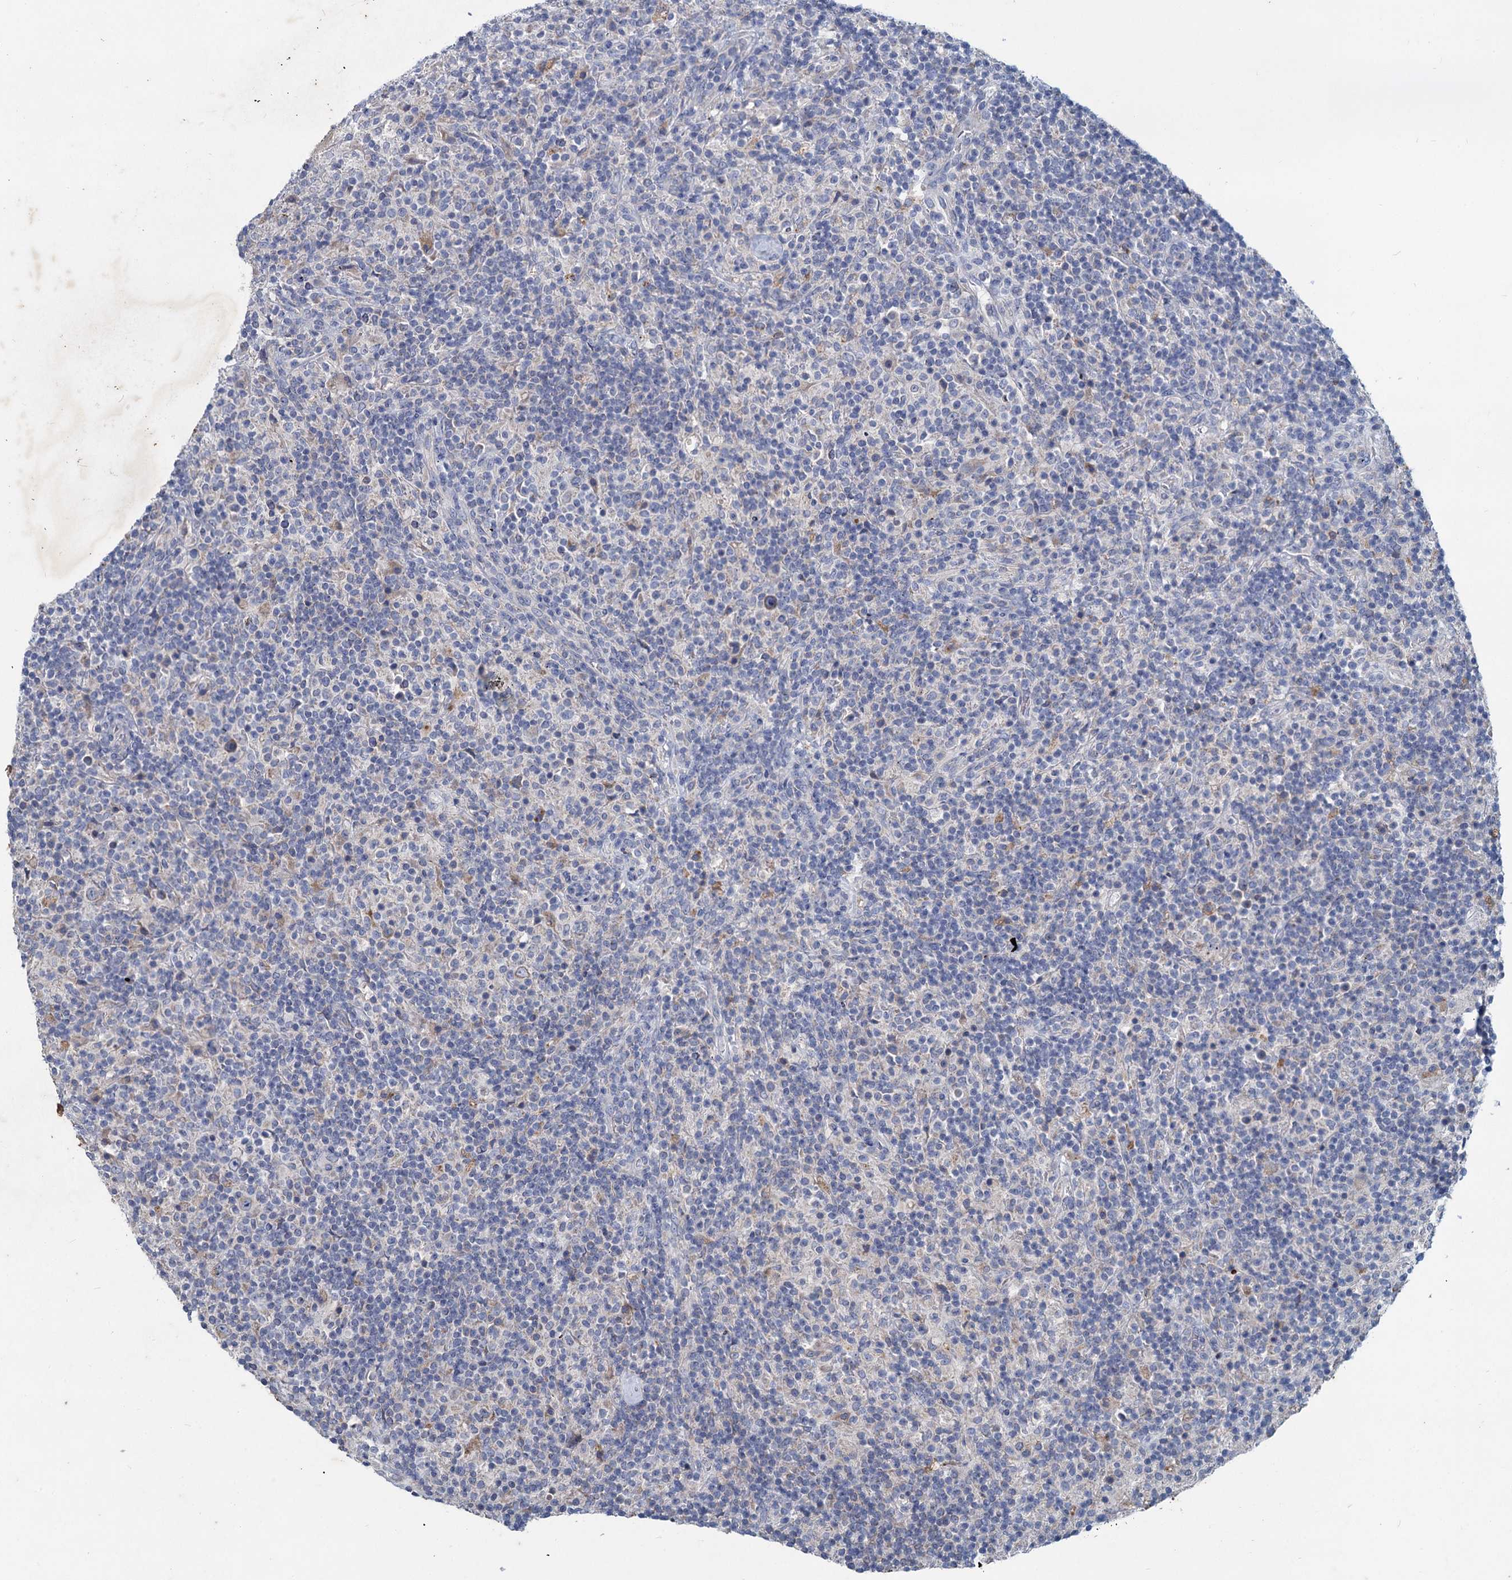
{"staining": {"intensity": "negative", "quantity": "none", "location": "none"}, "tissue": "lymphoma", "cell_type": "Tumor cells", "image_type": "cancer", "snomed": [{"axis": "morphology", "description": "Hodgkin's disease, NOS"}, {"axis": "topography", "description": "Lymph node"}], "caption": "The IHC image has no significant expression in tumor cells of lymphoma tissue.", "gene": "TMX2", "patient": {"sex": "male", "age": 70}}